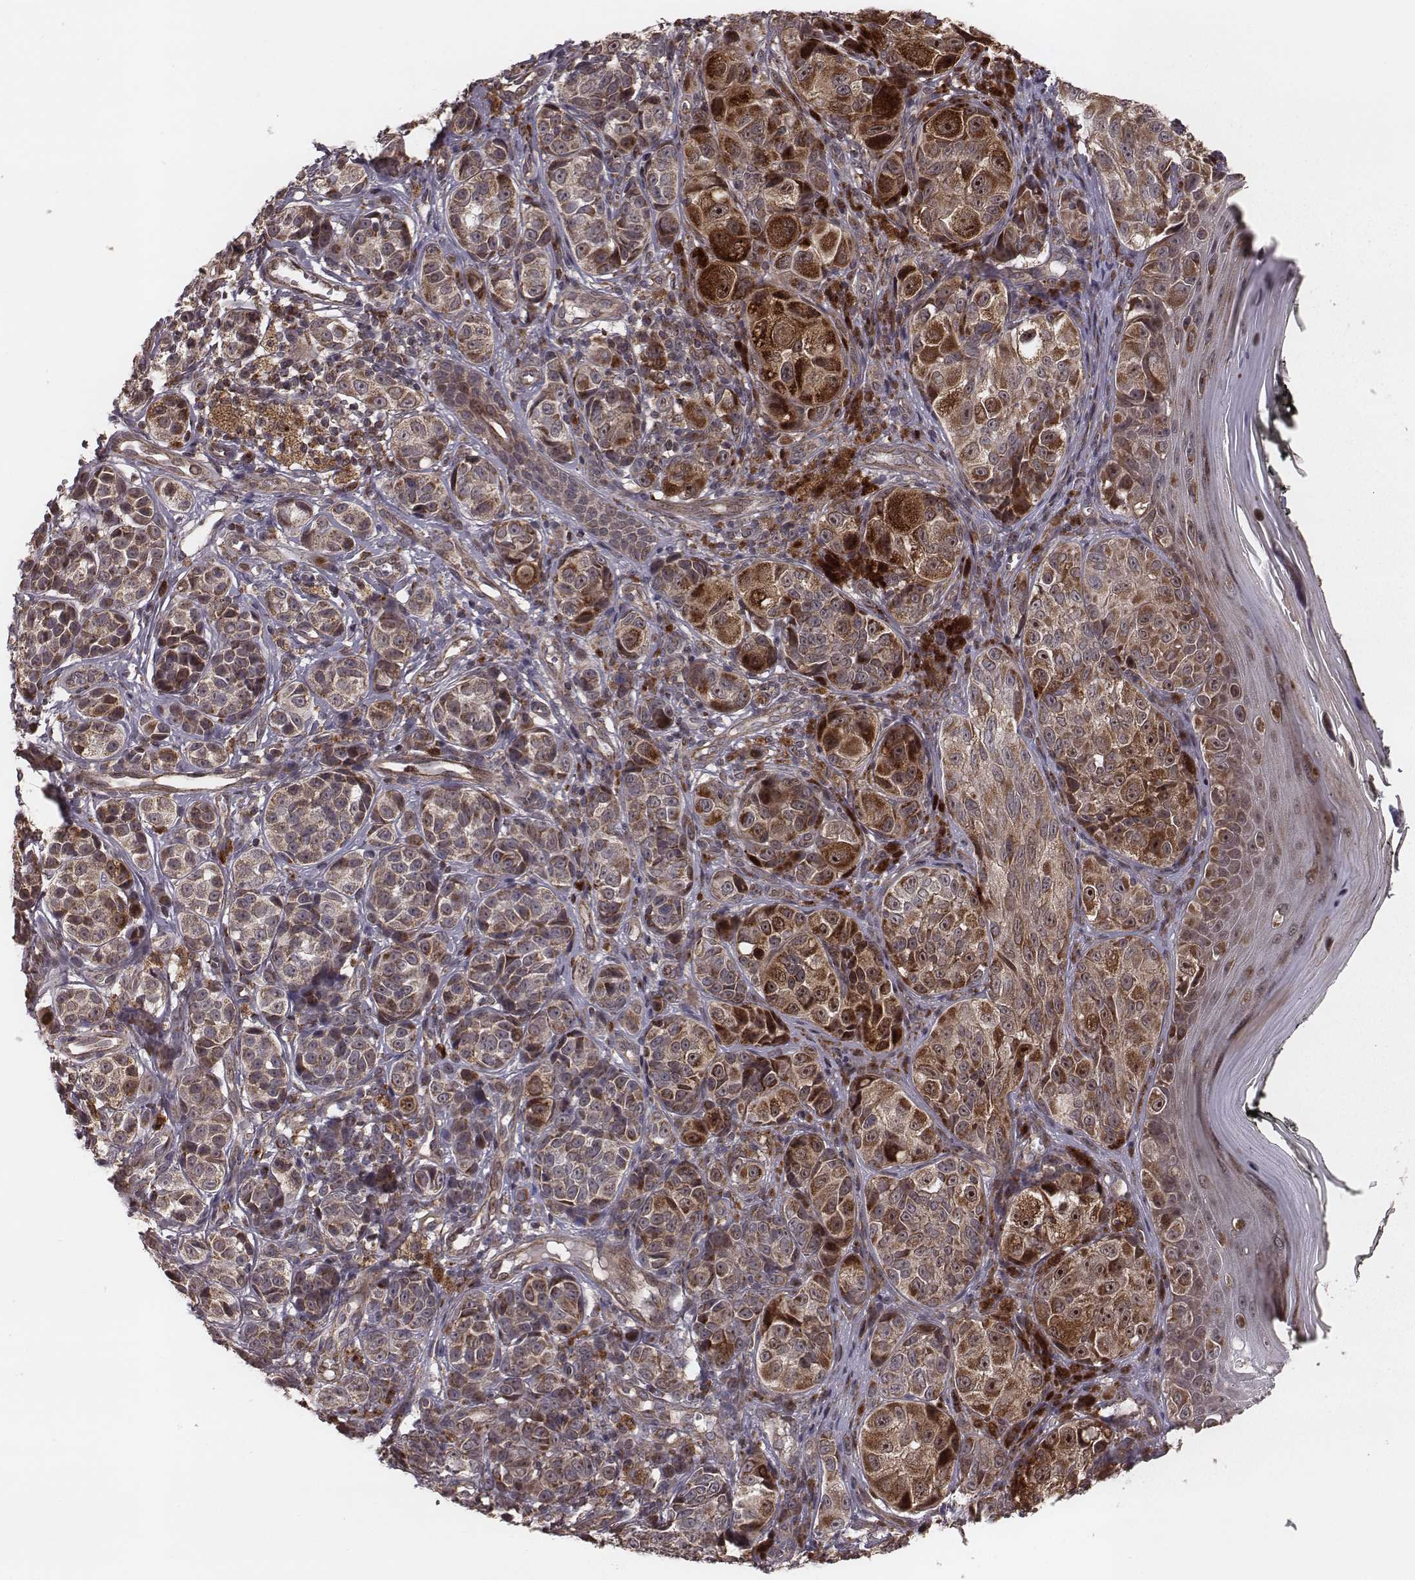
{"staining": {"intensity": "moderate", "quantity": ">75%", "location": "cytoplasmic/membranous"}, "tissue": "melanoma", "cell_type": "Tumor cells", "image_type": "cancer", "snomed": [{"axis": "morphology", "description": "Malignant melanoma, NOS"}, {"axis": "topography", "description": "Skin"}], "caption": "Immunohistochemistry (IHC) image of malignant melanoma stained for a protein (brown), which demonstrates medium levels of moderate cytoplasmic/membranous staining in approximately >75% of tumor cells.", "gene": "ZDHHC21", "patient": {"sex": "male", "age": 48}}